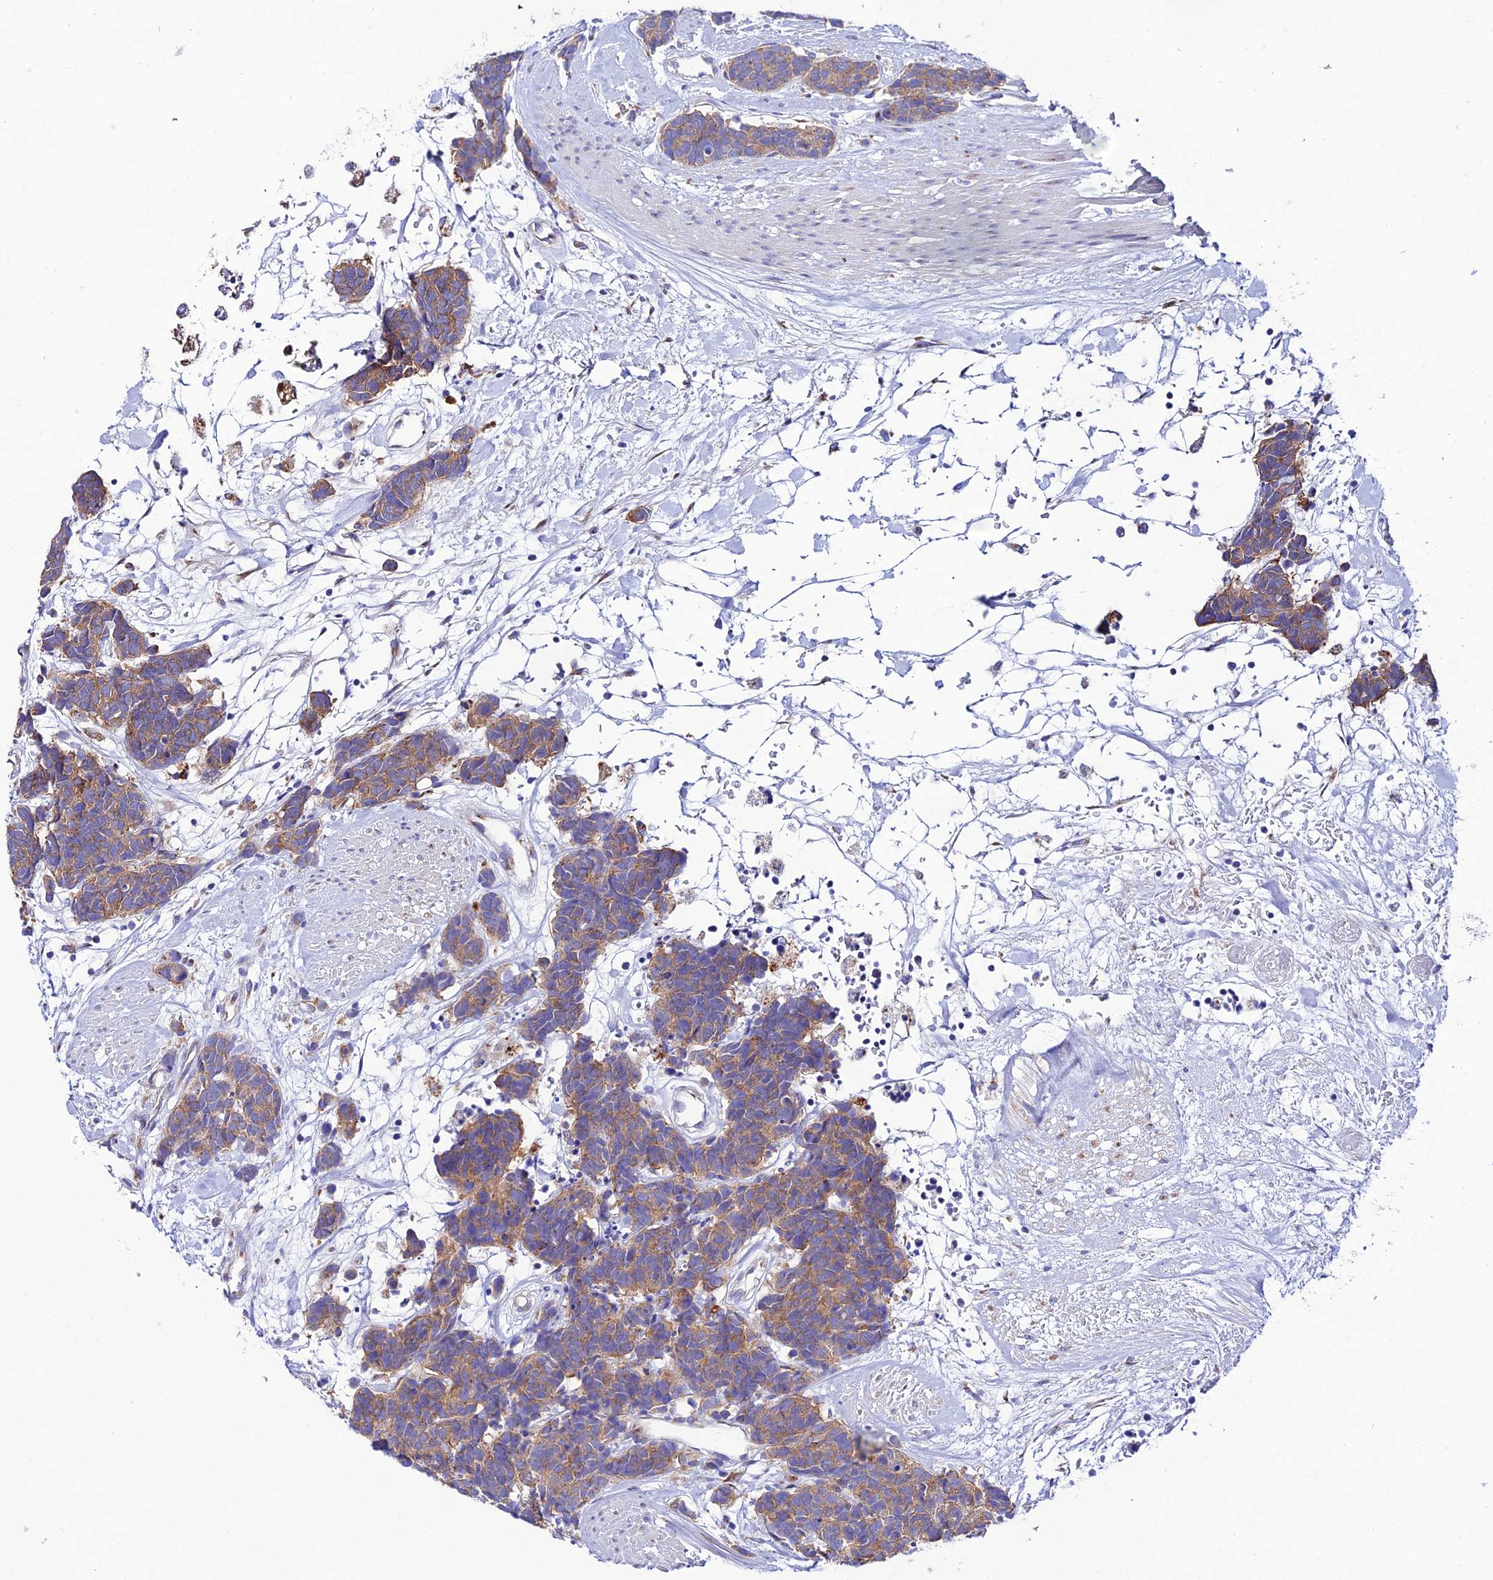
{"staining": {"intensity": "moderate", "quantity": ">75%", "location": "cytoplasmic/membranous"}, "tissue": "carcinoid", "cell_type": "Tumor cells", "image_type": "cancer", "snomed": [{"axis": "morphology", "description": "Carcinoma, NOS"}, {"axis": "morphology", "description": "Carcinoid, malignant, NOS"}, {"axis": "topography", "description": "Urinary bladder"}], "caption": "Immunohistochemistry (IHC) (DAB) staining of carcinoma displays moderate cytoplasmic/membranous protein staining in approximately >75% of tumor cells.", "gene": "LACTB2", "patient": {"sex": "male", "age": 57}}